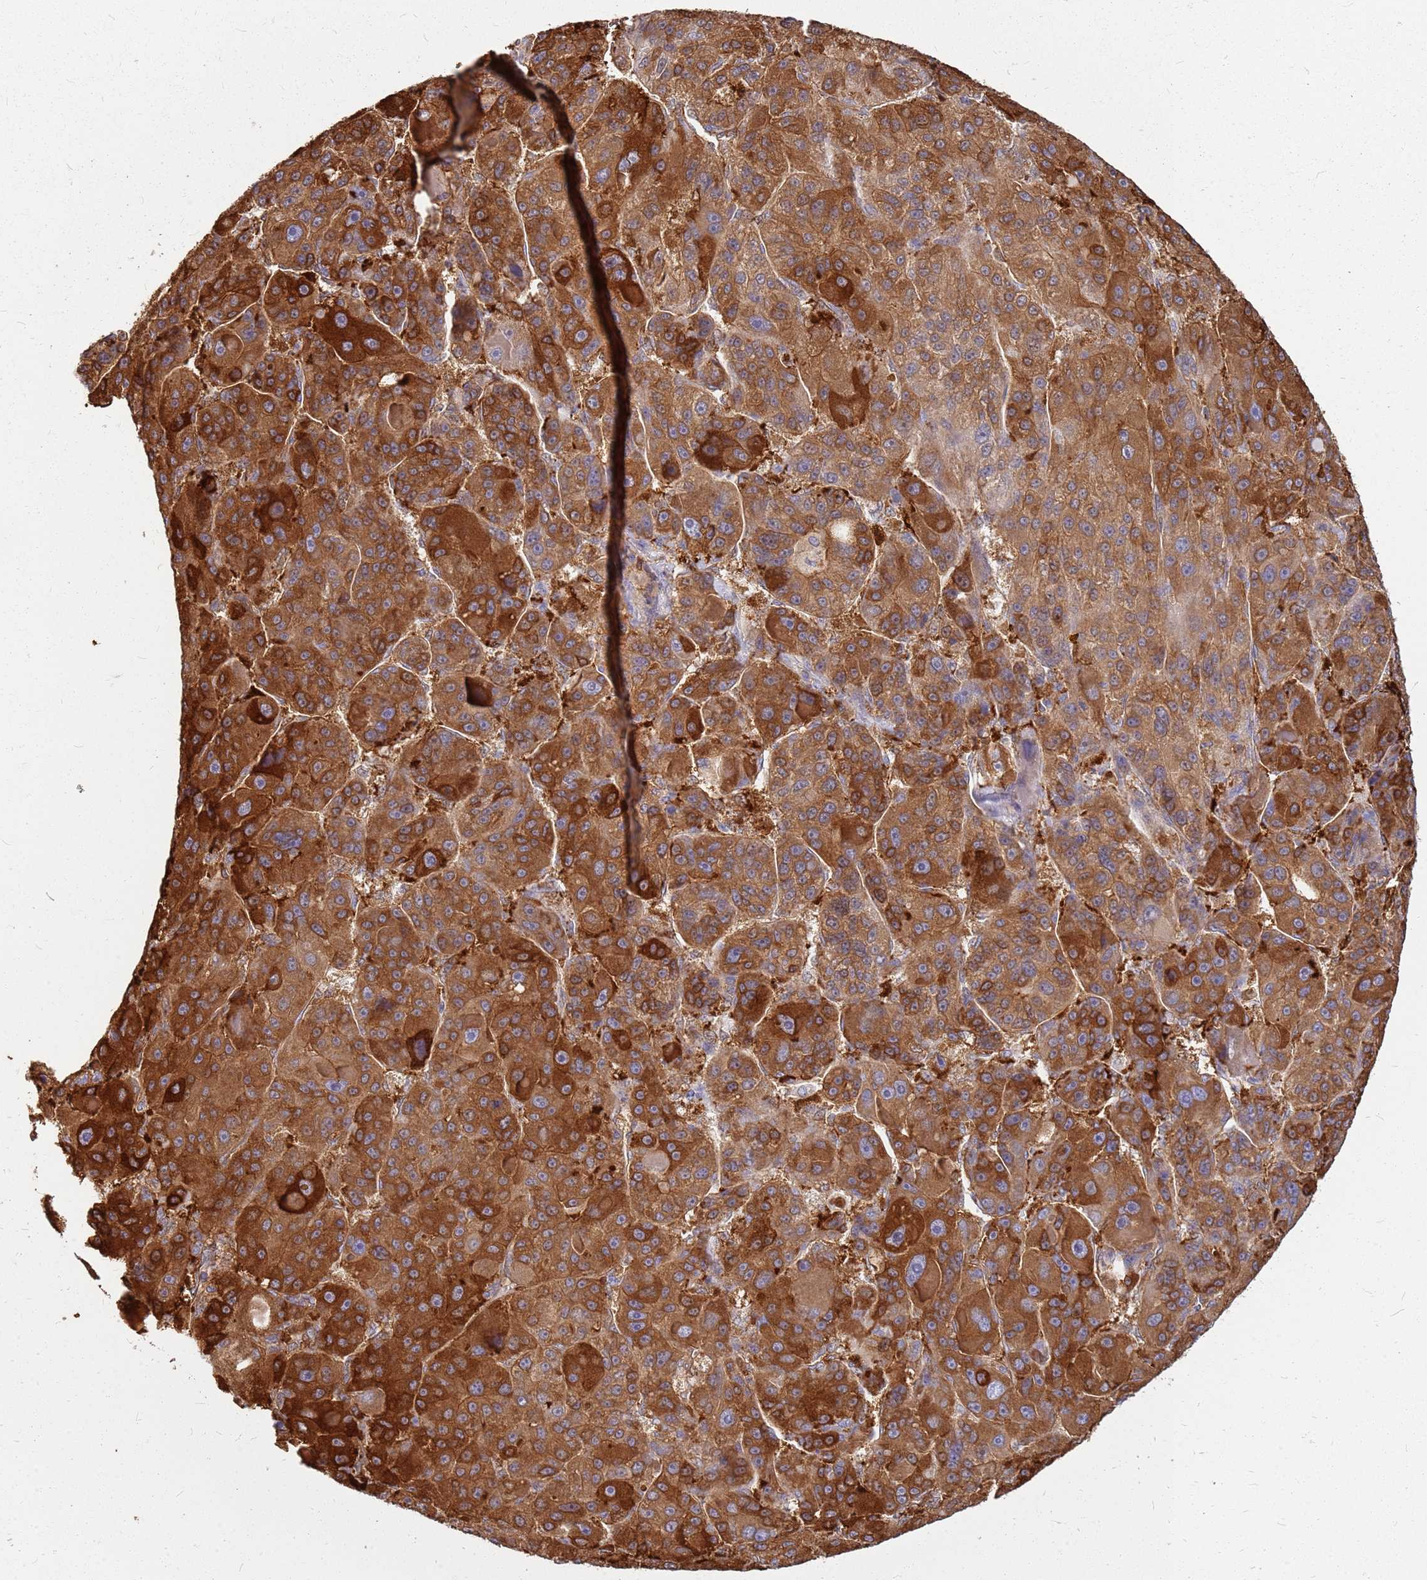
{"staining": {"intensity": "strong", "quantity": ">75%", "location": "cytoplasmic/membranous"}, "tissue": "liver cancer", "cell_type": "Tumor cells", "image_type": "cancer", "snomed": [{"axis": "morphology", "description": "Carcinoma, Hepatocellular, NOS"}, {"axis": "topography", "description": "Liver"}], "caption": "A high-resolution histopathology image shows immunohistochemistry staining of liver hepatocellular carcinoma, which demonstrates strong cytoplasmic/membranous positivity in approximately >75% of tumor cells. (Brightfield microscopy of DAB IHC at high magnification).", "gene": "HDX", "patient": {"sex": "male", "age": 76}}